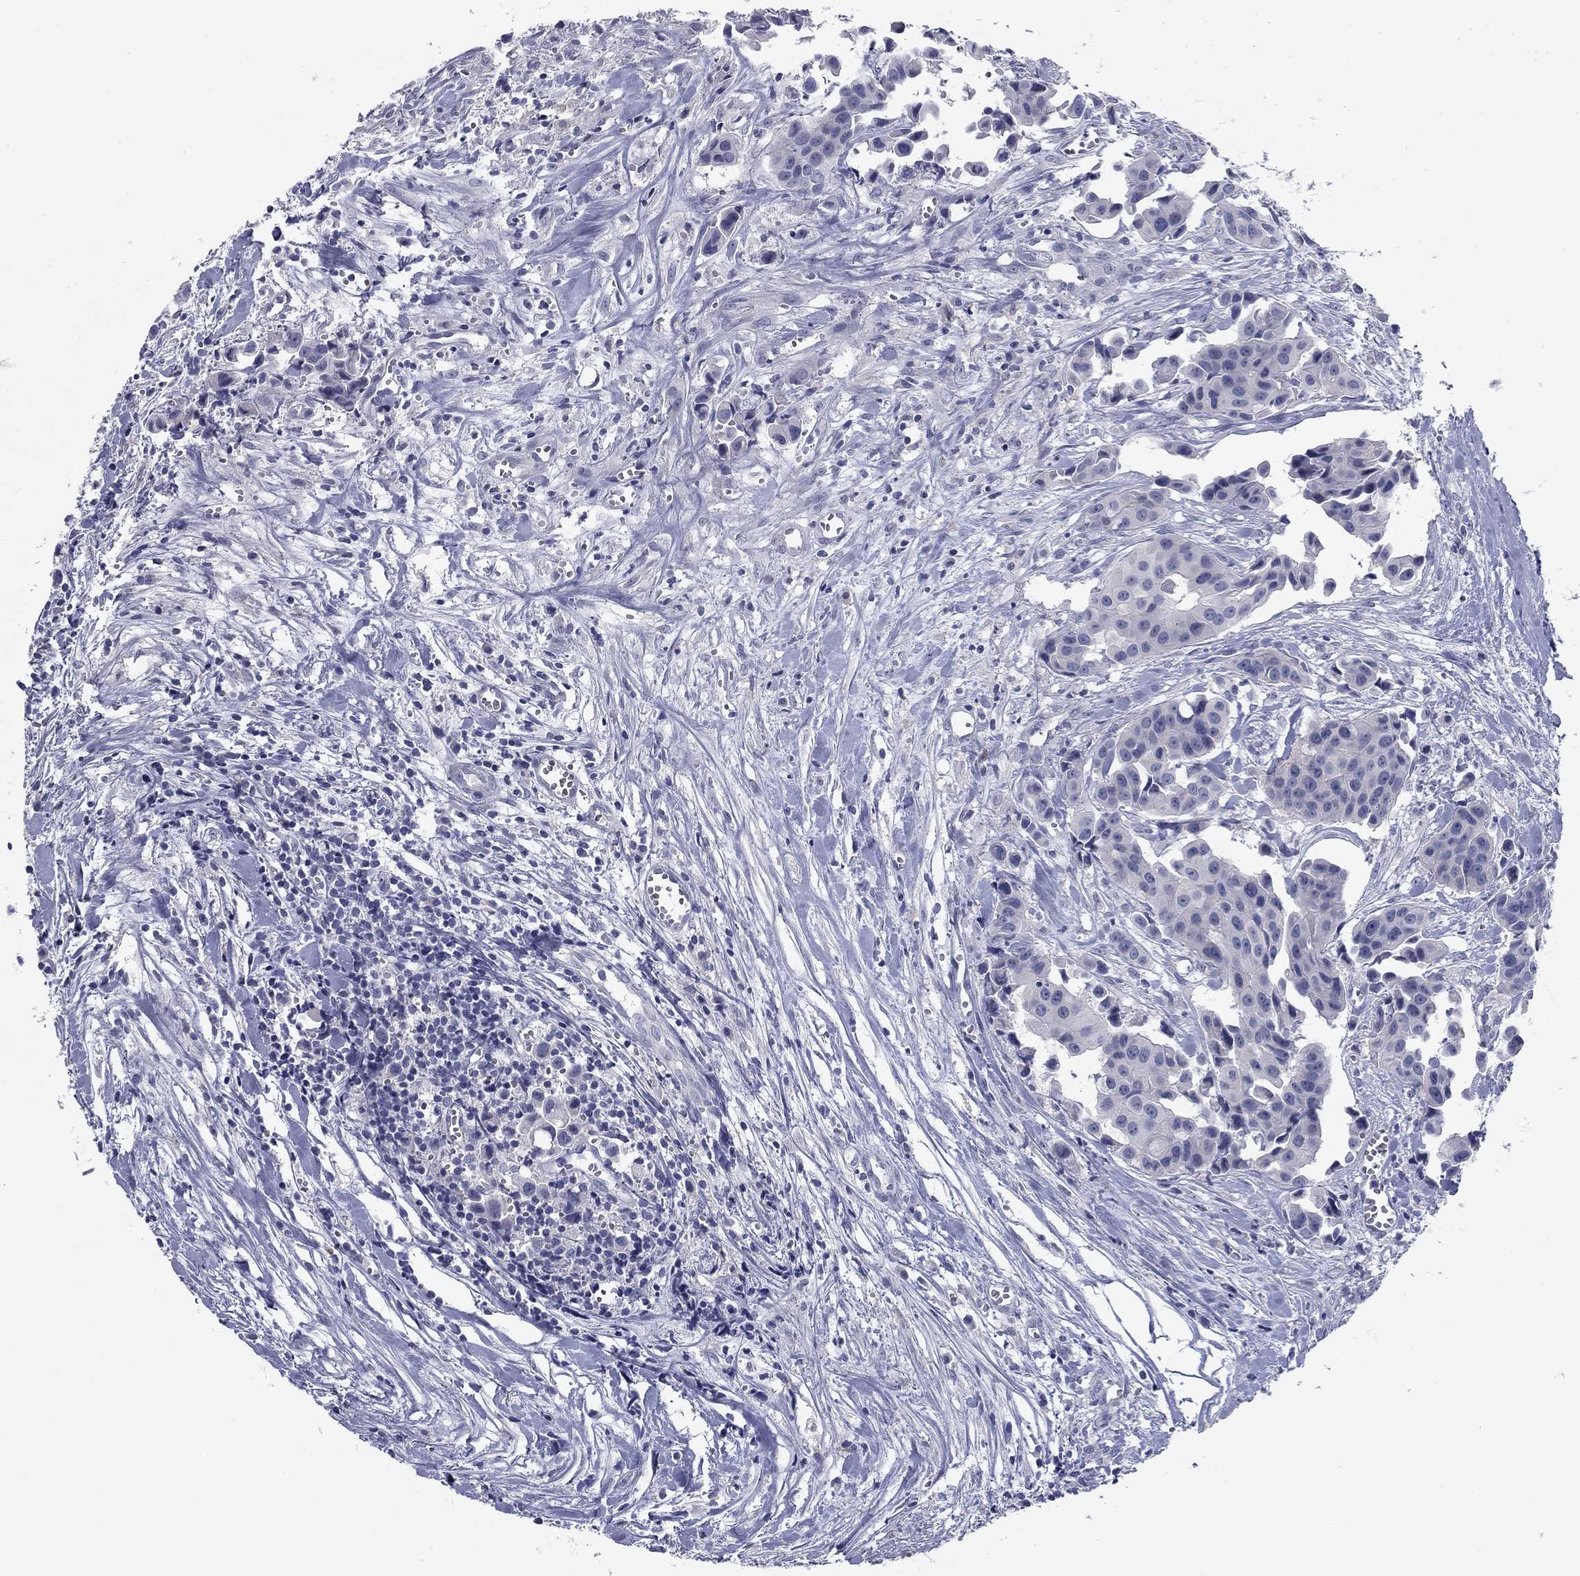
{"staining": {"intensity": "negative", "quantity": "none", "location": "none"}, "tissue": "head and neck cancer", "cell_type": "Tumor cells", "image_type": "cancer", "snomed": [{"axis": "morphology", "description": "Adenocarcinoma, NOS"}, {"axis": "topography", "description": "Head-Neck"}], "caption": "Immunohistochemical staining of human head and neck cancer demonstrates no significant expression in tumor cells. (Brightfield microscopy of DAB (3,3'-diaminobenzidine) immunohistochemistry (IHC) at high magnification).", "gene": "CNTNAP4", "patient": {"sex": "male", "age": 76}}